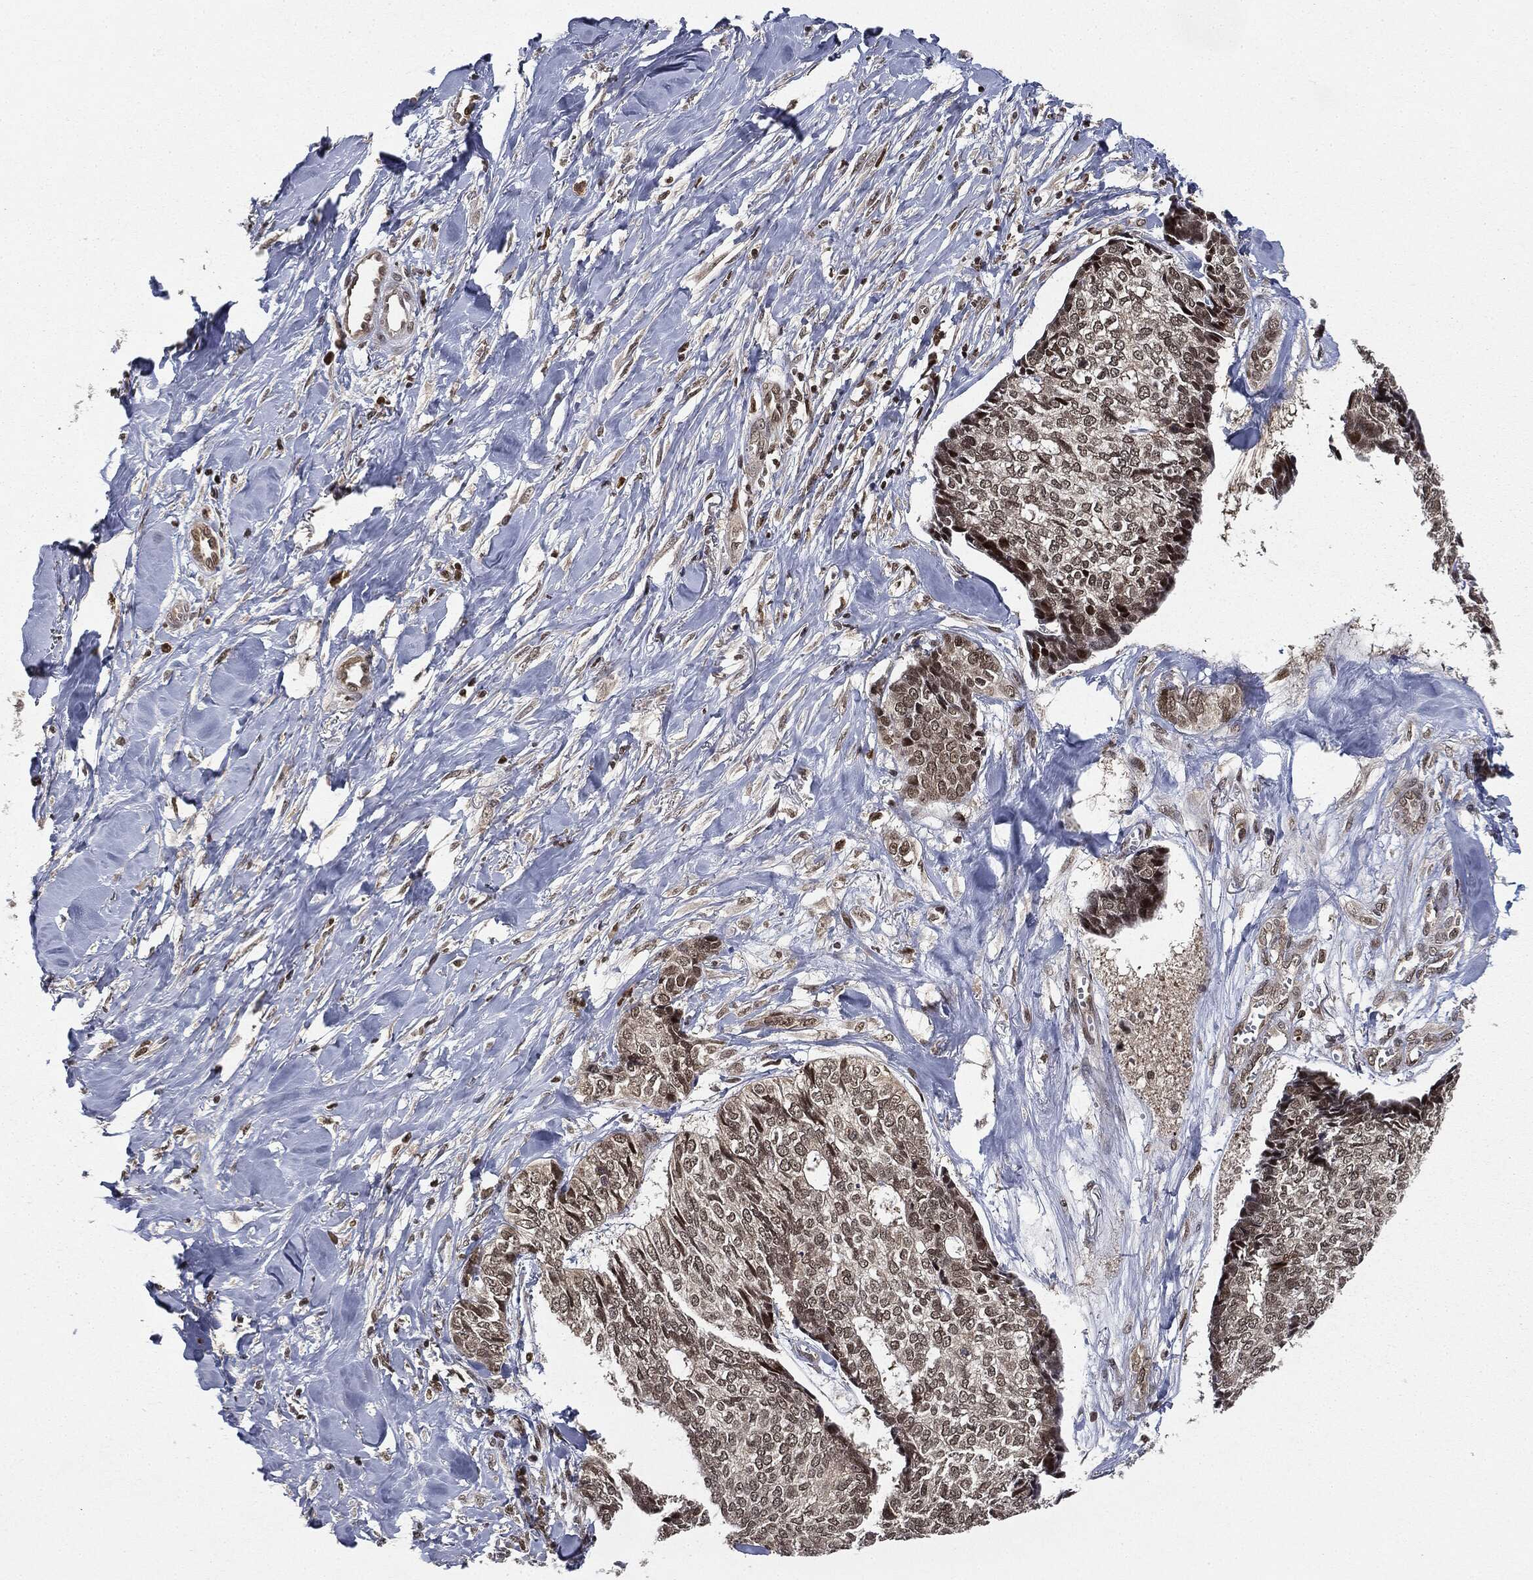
{"staining": {"intensity": "weak", "quantity": "25%-75%", "location": "nuclear"}, "tissue": "skin cancer", "cell_type": "Tumor cells", "image_type": "cancer", "snomed": [{"axis": "morphology", "description": "Basal cell carcinoma"}, {"axis": "topography", "description": "Skin"}], "caption": "Basal cell carcinoma (skin) stained with a brown dye demonstrates weak nuclear positive expression in approximately 25%-75% of tumor cells.", "gene": "TBC1D22A", "patient": {"sex": "male", "age": 86}}